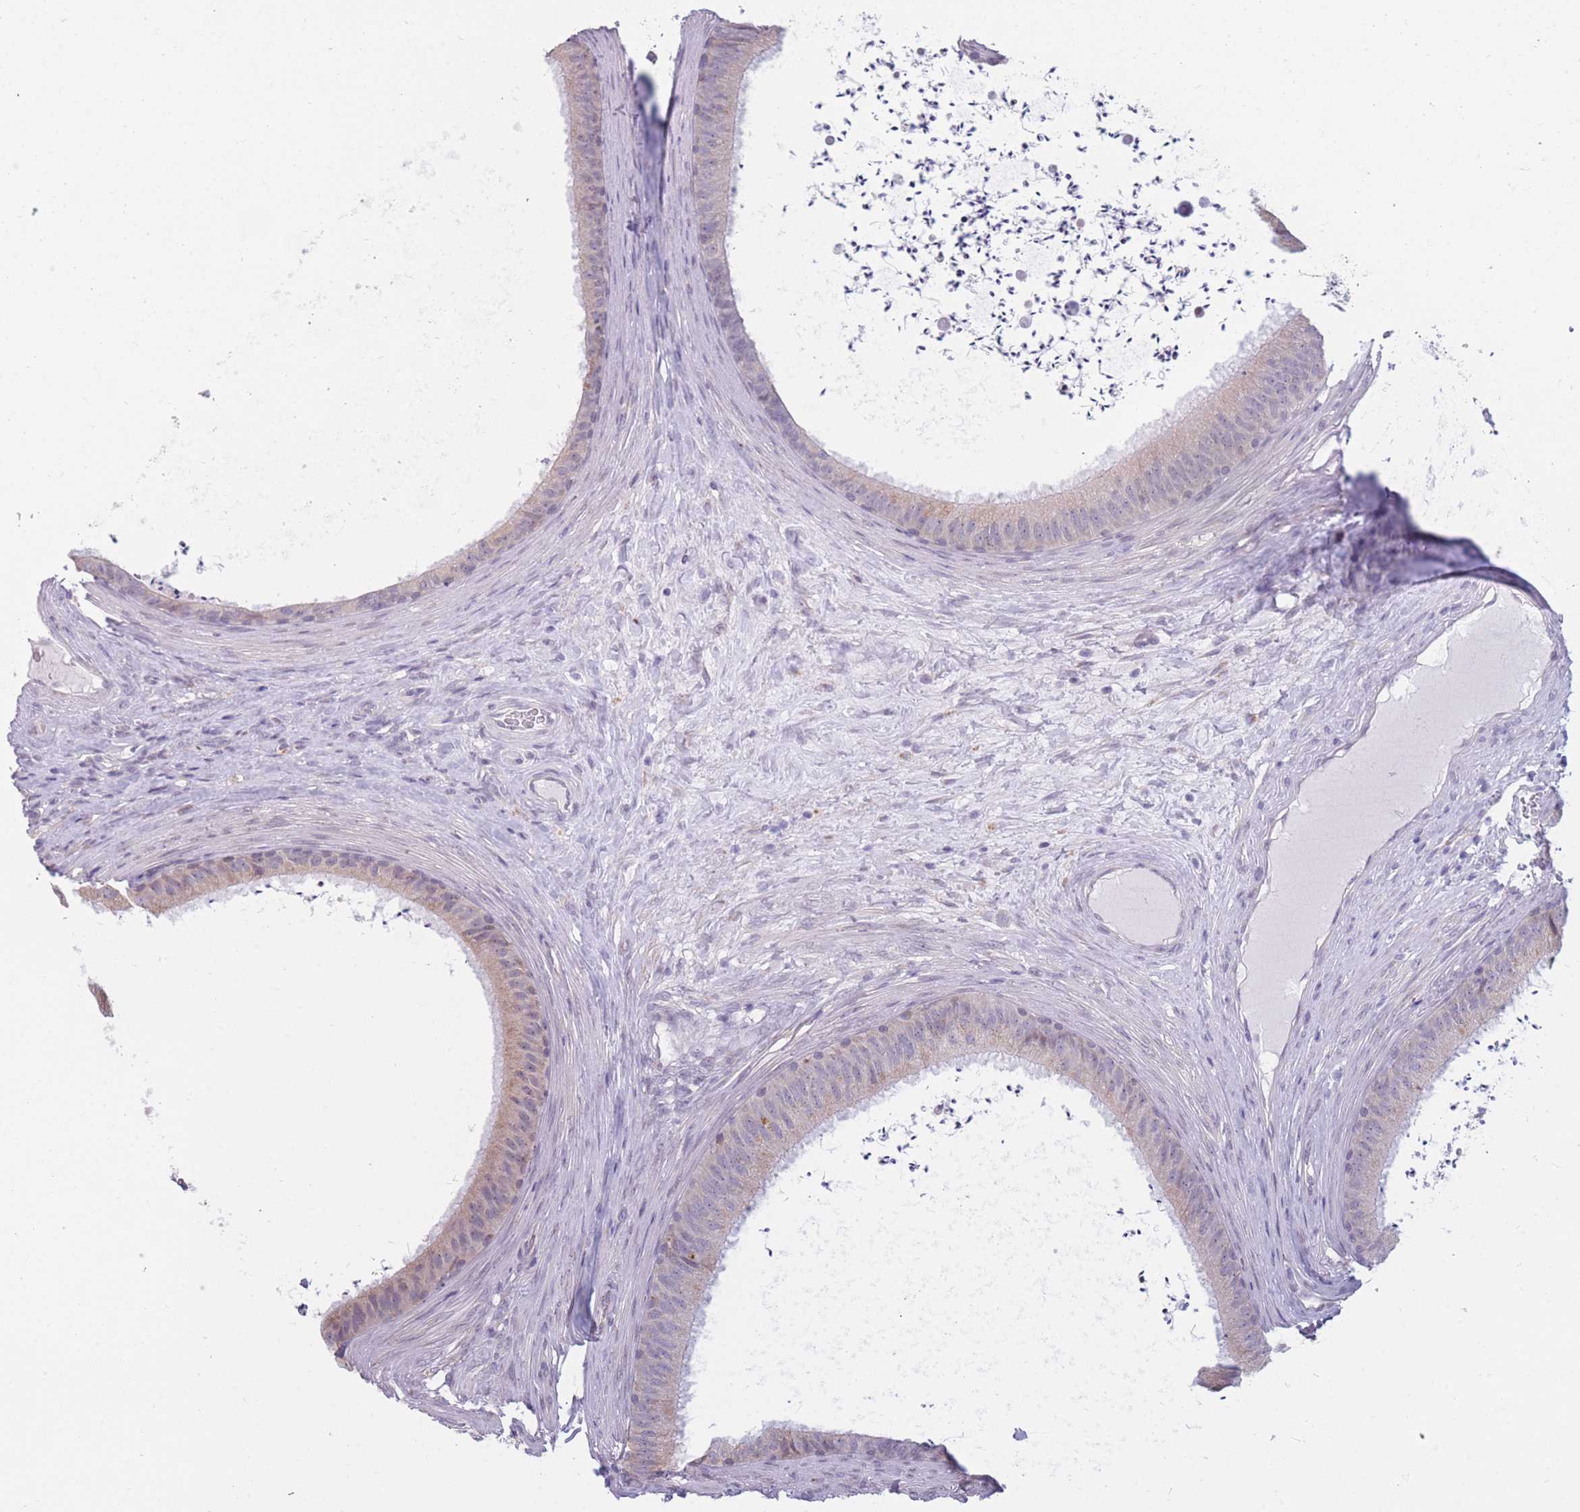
{"staining": {"intensity": "weak", "quantity": "<25%", "location": "cytoplasmic/membranous"}, "tissue": "epididymis", "cell_type": "Glandular cells", "image_type": "normal", "snomed": [{"axis": "morphology", "description": "Normal tissue, NOS"}, {"axis": "topography", "description": "Testis"}, {"axis": "topography", "description": "Epididymis"}], "caption": "Glandular cells show no significant expression in normal epididymis.", "gene": "COL27A1", "patient": {"sex": "male", "age": 41}}